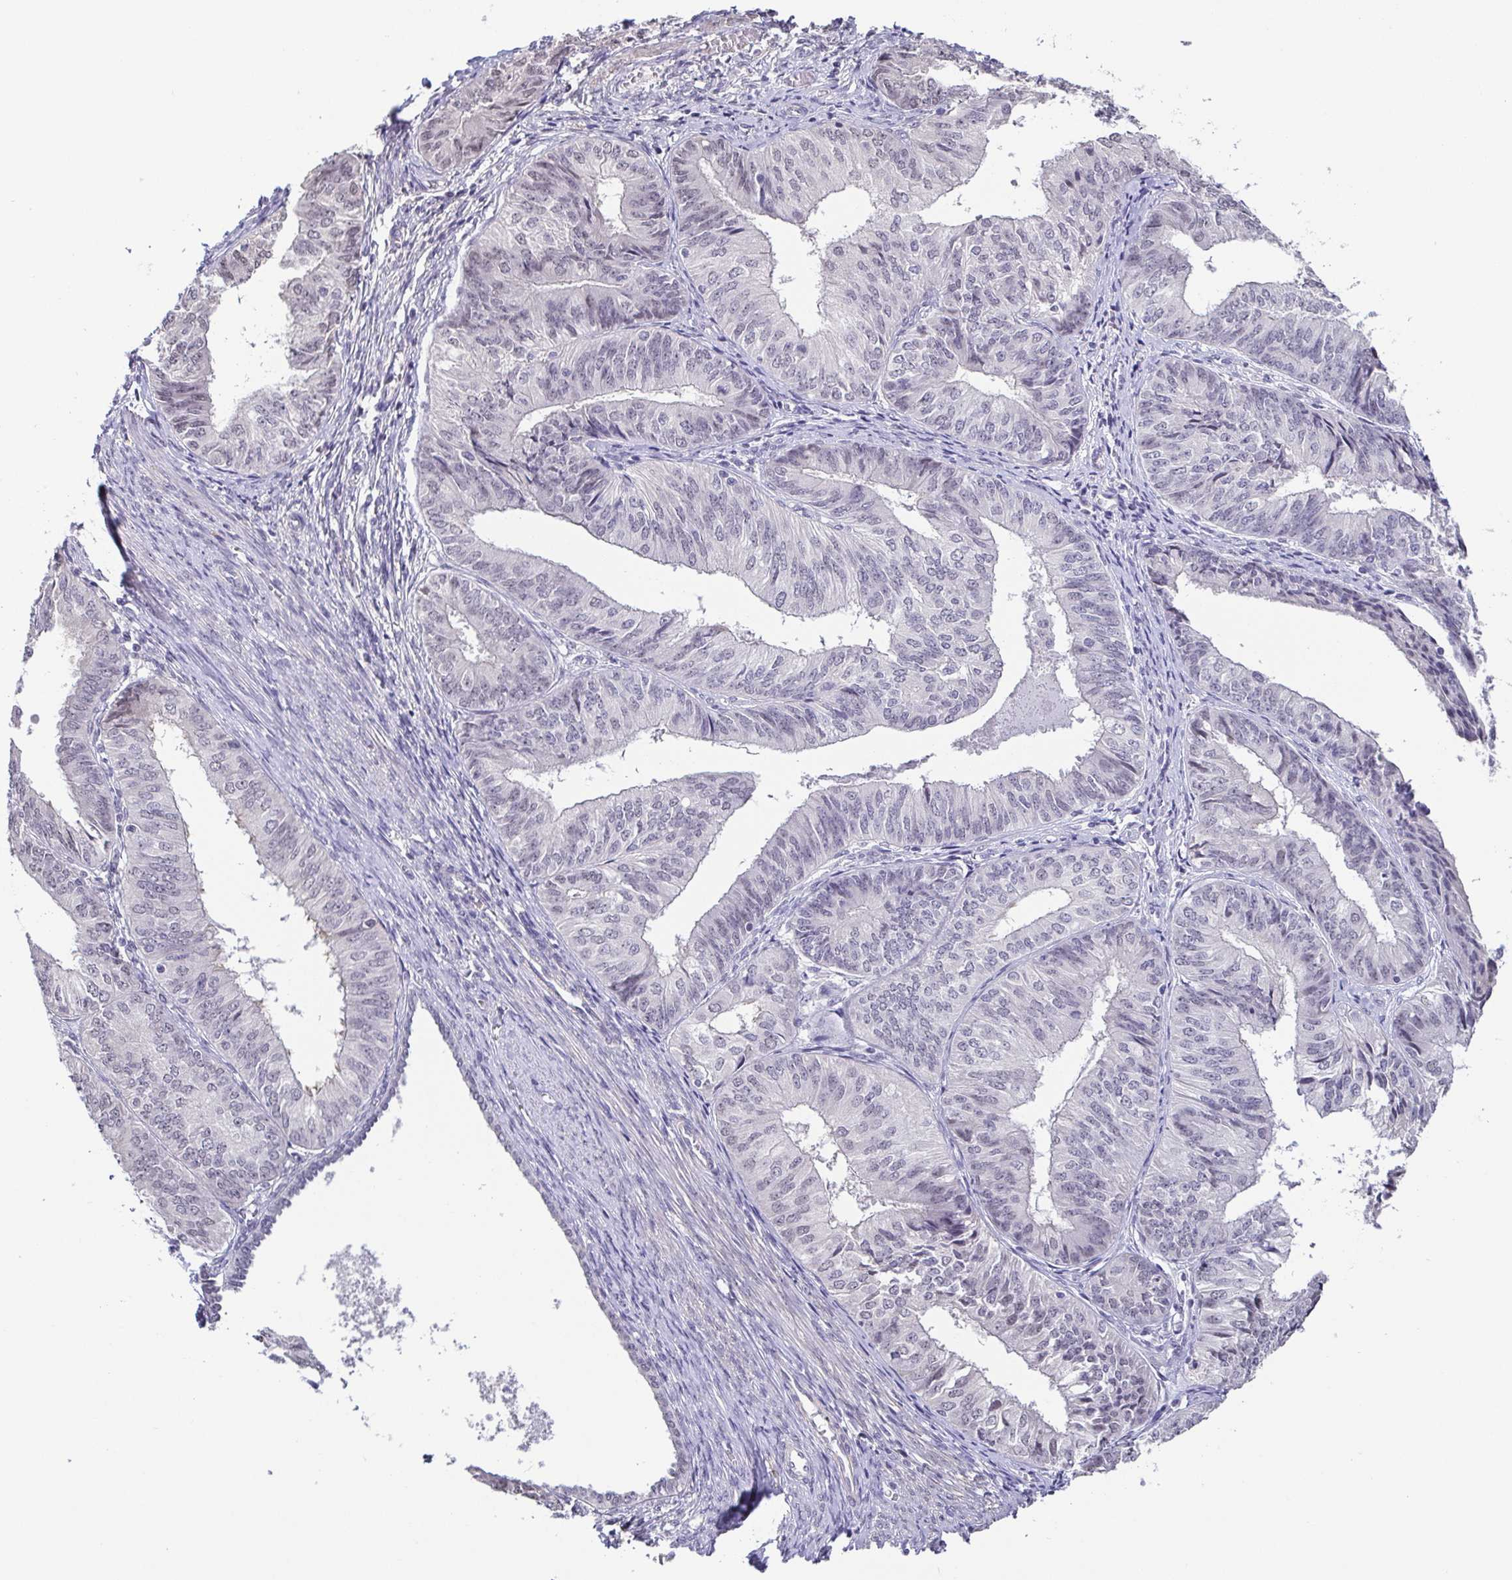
{"staining": {"intensity": "negative", "quantity": "none", "location": "none"}, "tissue": "endometrial cancer", "cell_type": "Tumor cells", "image_type": "cancer", "snomed": [{"axis": "morphology", "description": "Adenocarcinoma, NOS"}, {"axis": "topography", "description": "Endometrium"}], "caption": "A photomicrograph of human endometrial adenocarcinoma is negative for staining in tumor cells. (Stains: DAB immunohistochemistry with hematoxylin counter stain, Microscopy: brightfield microscopy at high magnification).", "gene": "NEFH", "patient": {"sex": "female", "age": 58}}